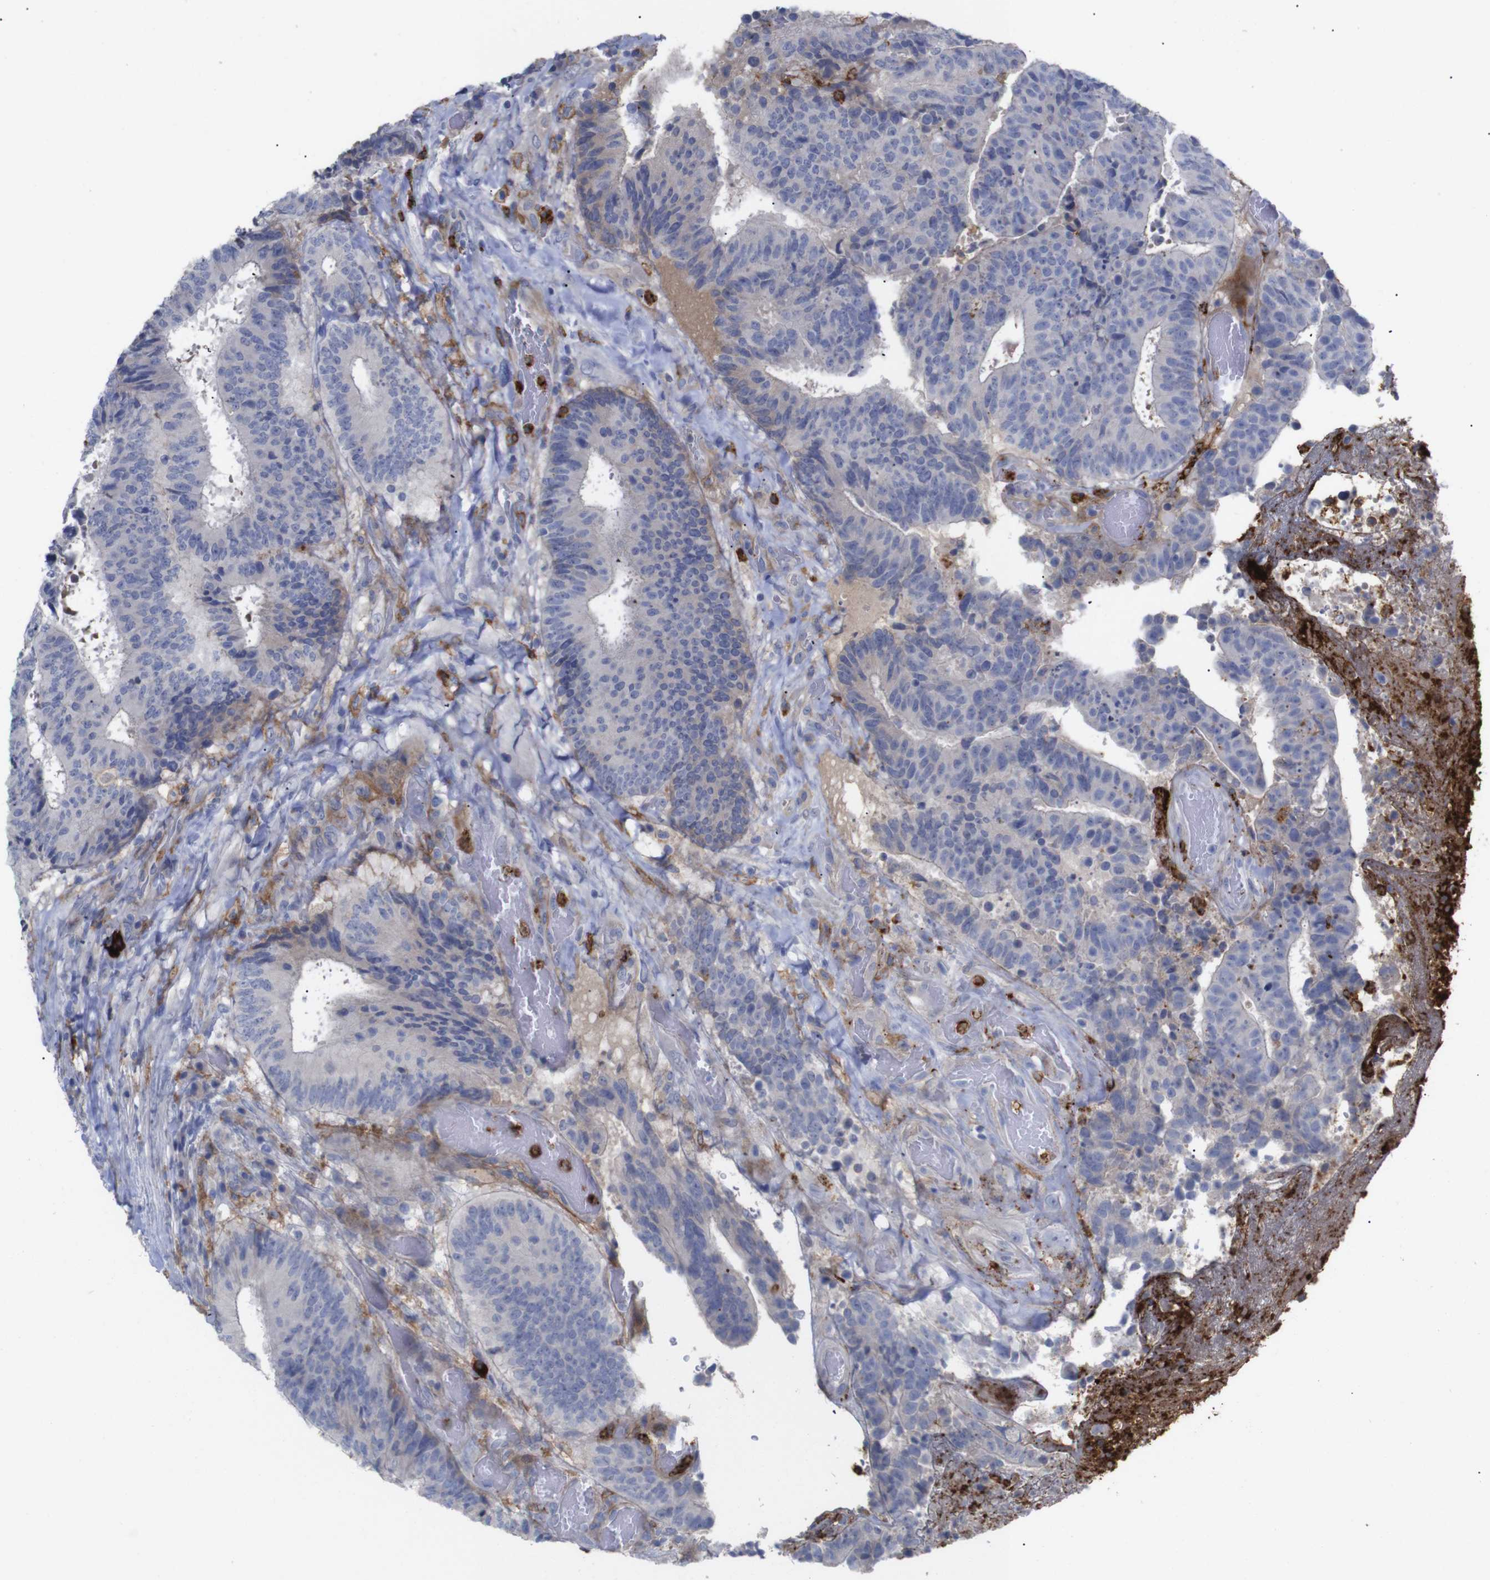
{"staining": {"intensity": "negative", "quantity": "none", "location": "none"}, "tissue": "colorectal cancer", "cell_type": "Tumor cells", "image_type": "cancer", "snomed": [{"axis": "morphology", "description": "Adenocarcinoma, NOS"}, {"axis": "topography", "description": "Rectum"}], "caption": "Immunohistochemistry (IHC) histopathology image of neoplastic tissue: human colorectal cancer (adenocarcinoma) stained with DAB shows no significant protein staining in tumor cells.", "gene": "C5AR1", "patient": {"sex": "male", "age": 72}}